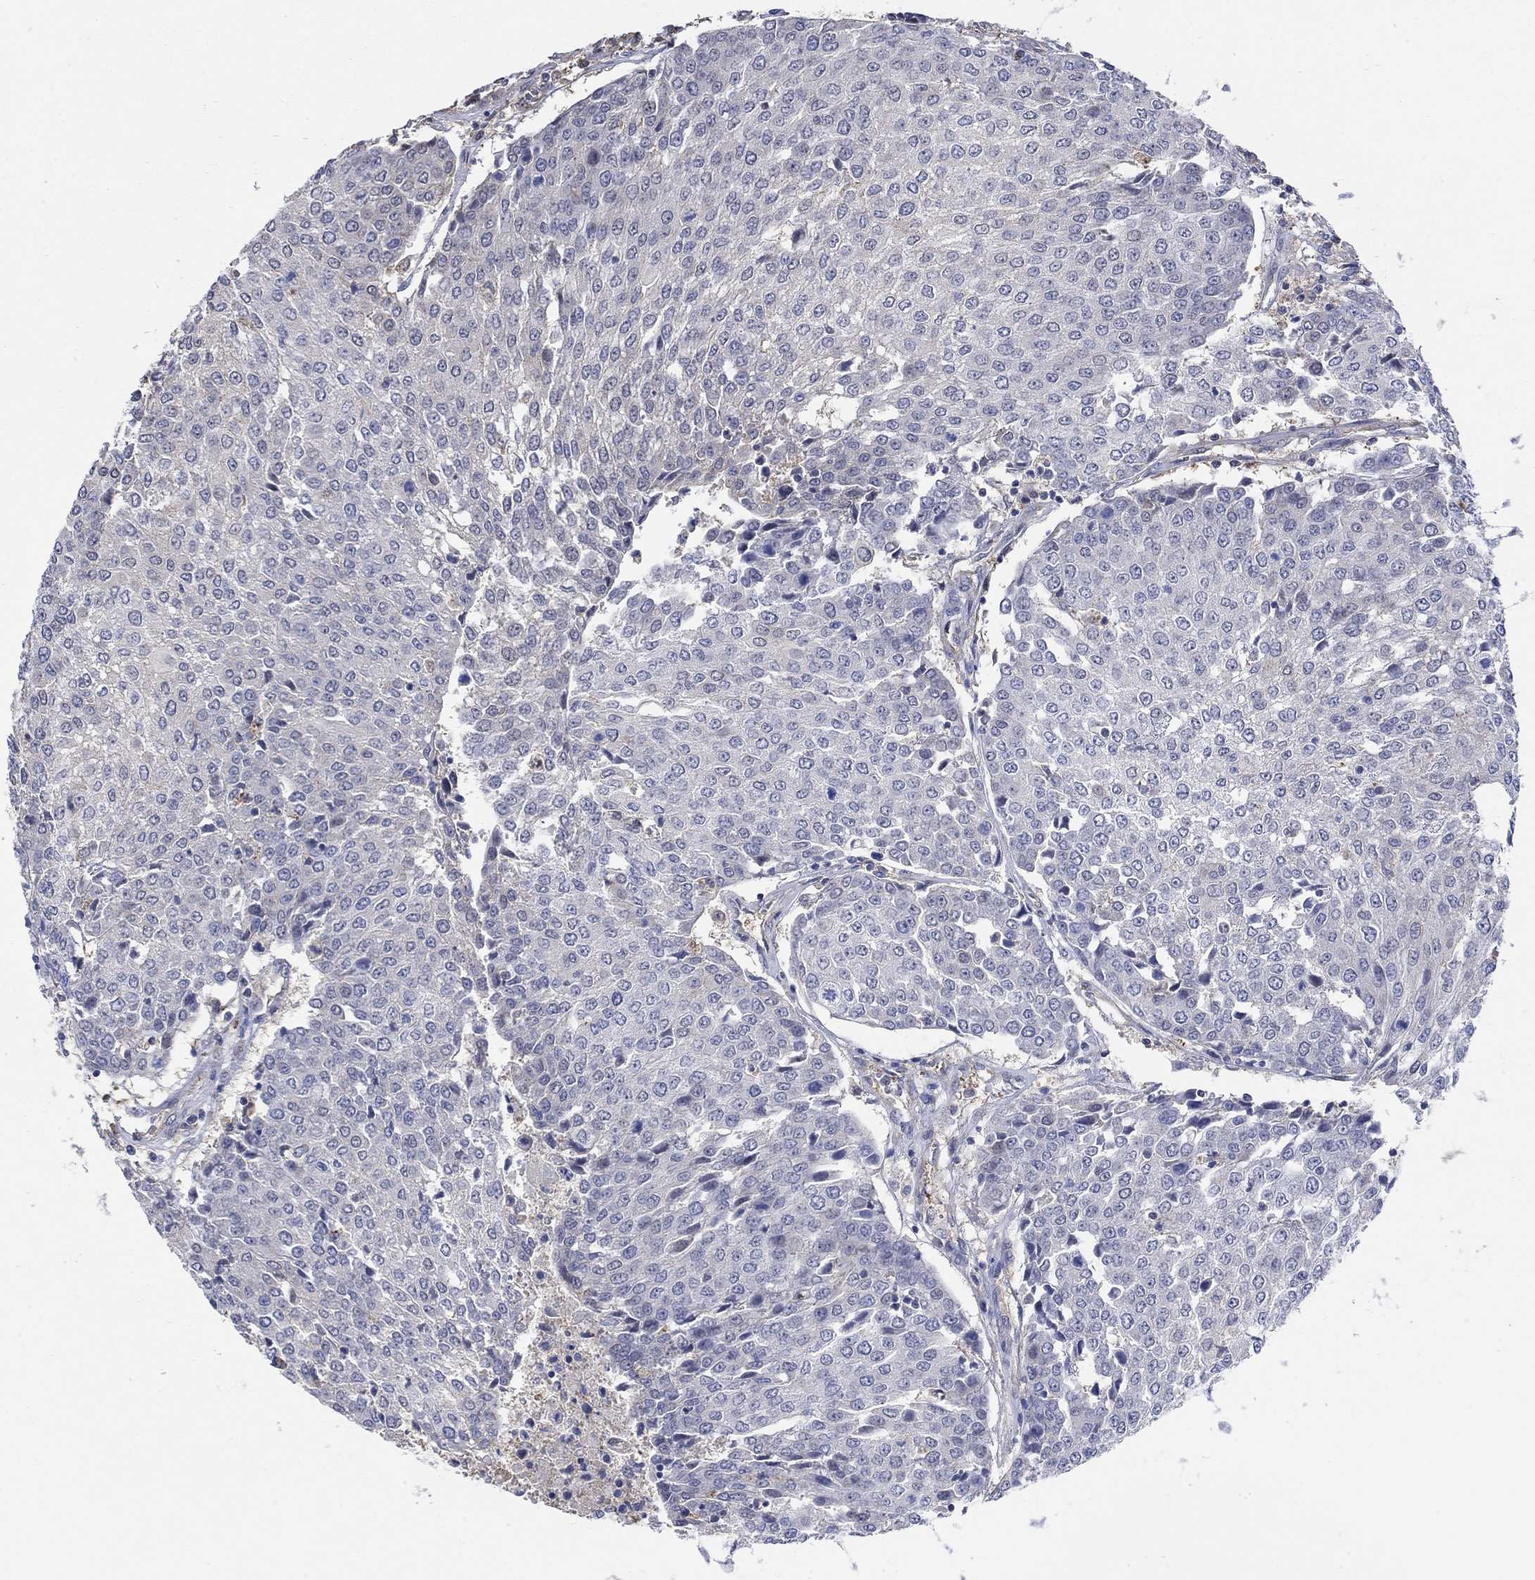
{"staining": {"intensity": "negative", "quantity": "none", "location": "none"}, "tissue": "urothelial cancer", "cell_type": "Tumor cells", "image_type": "cancer", "snomed": [{"axis": "morphology", "description": "Urothelial carcinoma, High grade"}, {"axis": "topography", "description": "Urinary bladder"}], "caption": "Histopathology image shows no protein staining in tumor cells of urothelial carcinoma (high-grade) tissue. (Immunohistochemistry (ihc), brightfield microscopy, high magnification).", "gene": "TEKT3", "patient": {"sex": "female", "age": 85}}